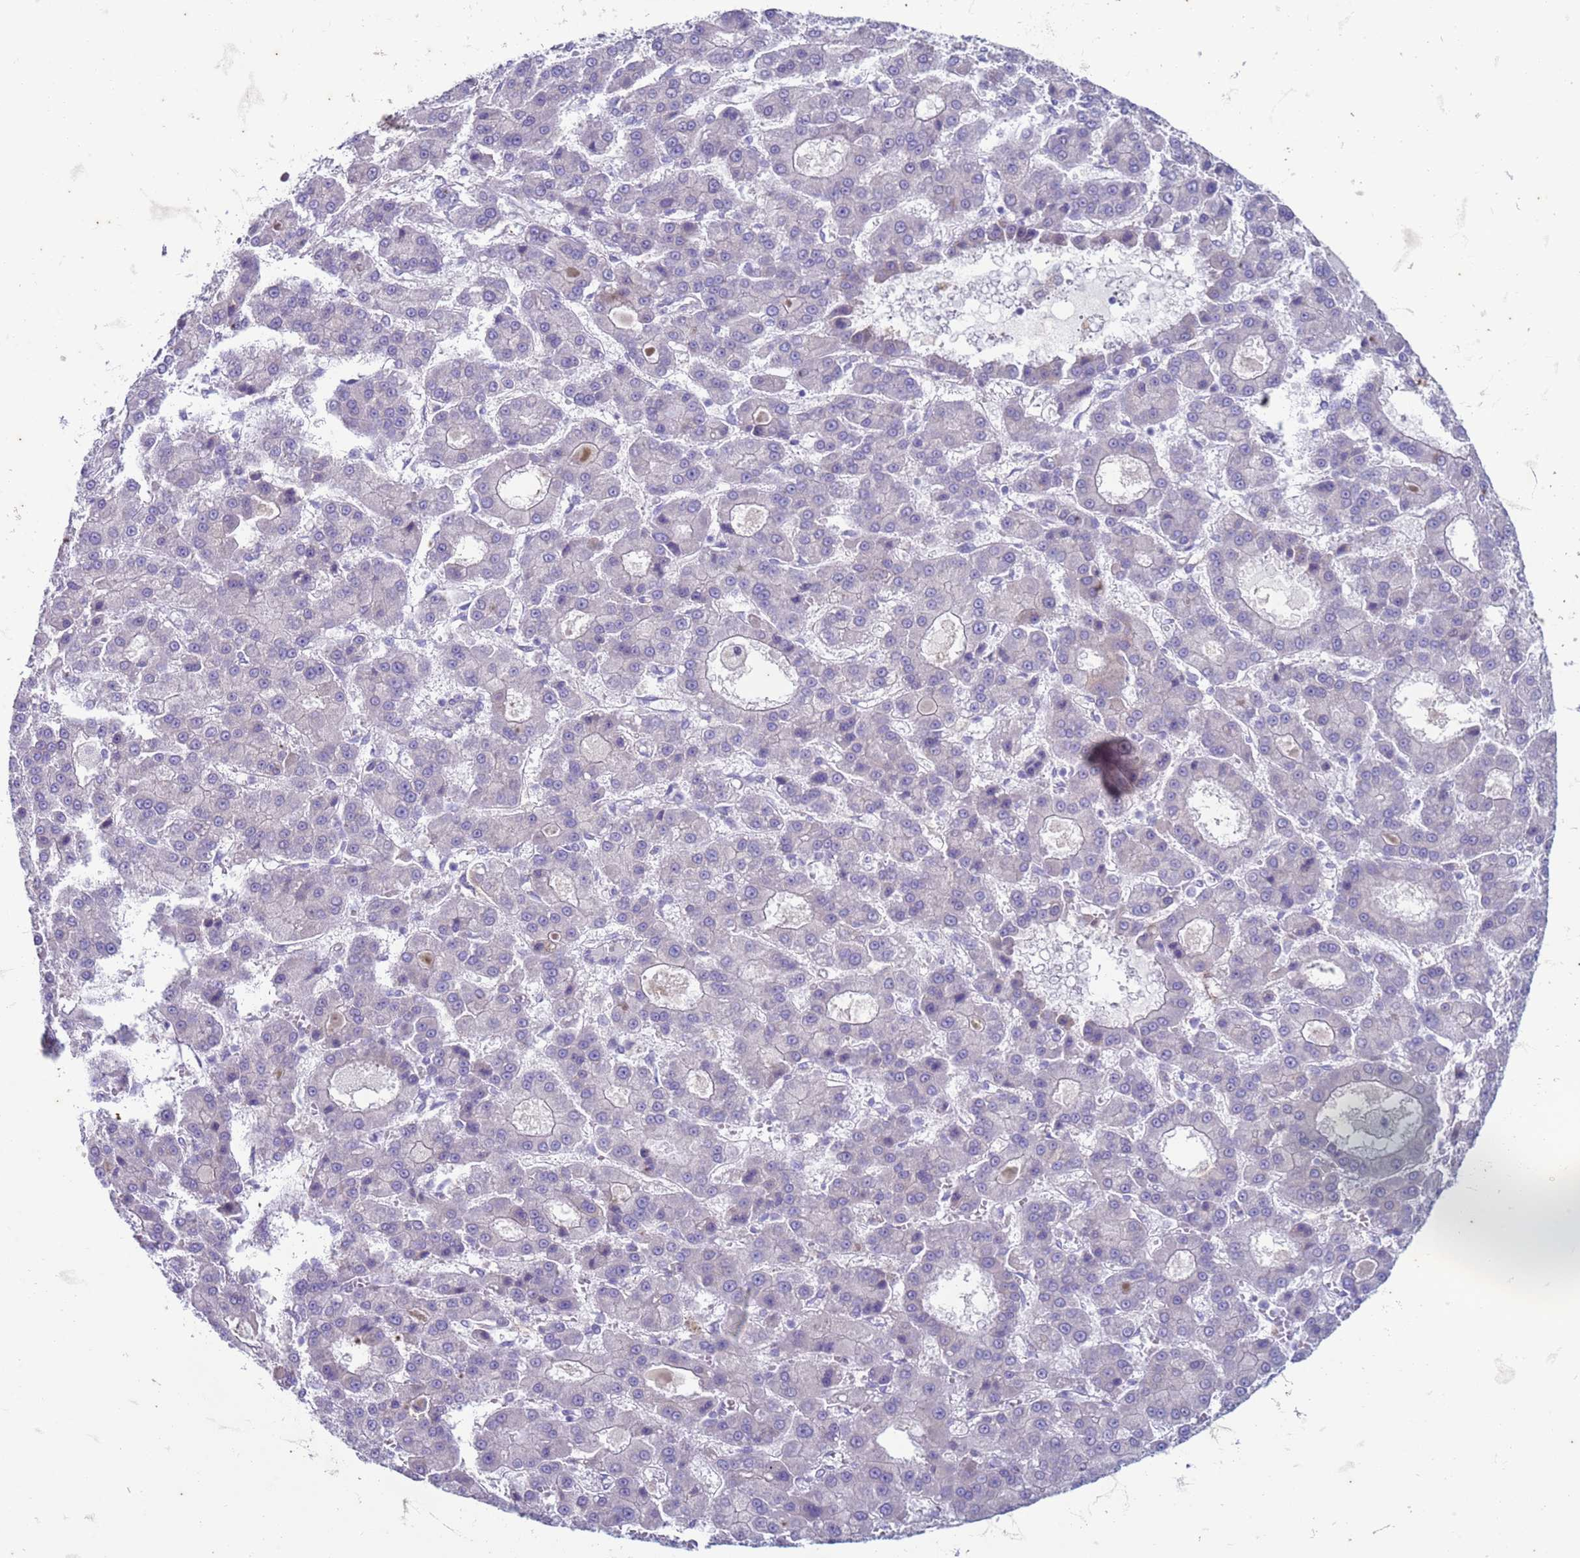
{"staining": {"intensity": "negative", "quantity": "none", "location": "none"}, "tissue": "liver cancer", "cell_type": "Tumor cells", "image_type": "cancer", "snomed": [{"axis": "morphology", "description": "Carcinoma, Hepatocellular, NOS"}, {"axis": "topography", "description": "Liver"}], "caption": "An immunohistochemistry (IHC) histopathology image of liver cancer (hepatocellular carcinoma) is shown. There is no staining in tumor cells of liver cancer (hepatocellular carcinoma).", "gene": "SUCO", "patient": {"sex": "male", "age": 70}}